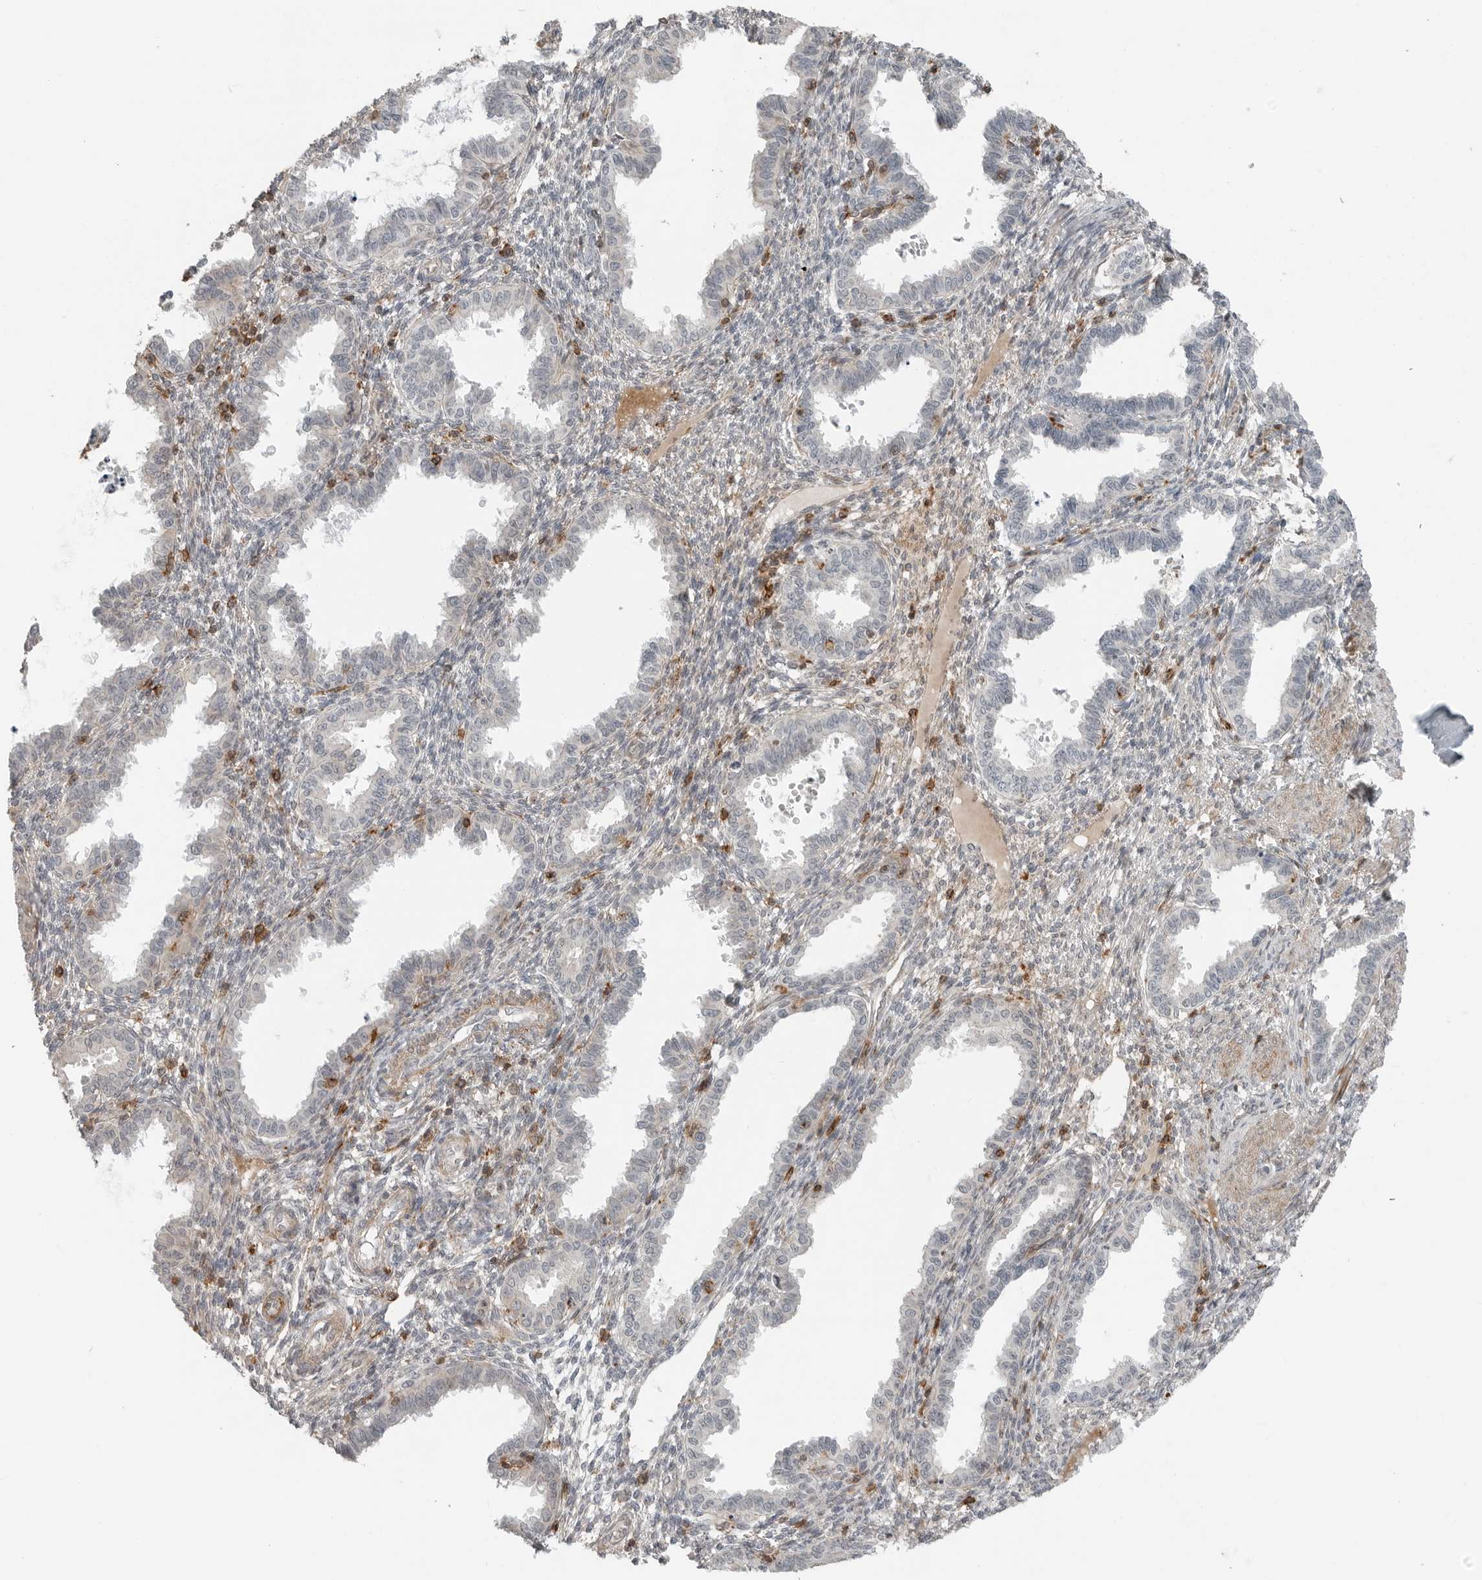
{"staining": {"intensity": "moderate", "quantity": "<25%", "location": "cytoplasmic/membranous"}, "tissue": "endometrium", "cell_type": "Cells in endometrial stroma", "image_type": "normal", "snomed": [{"axis": "morphology", "description": "Normal tissue, NOS"}, {"axis": "topography", "description": "Endometrium"}], "caption": "Protein analysis of benign endometrium exhibits moderate cytoplasmic/membranous positivity in approximately <25% of cells in endometrial stroma. The protein is shown in brown color, while the nuclei are stained blue.", "gene": "LEFTY2", "patient": {"sex": "female", "age": 33}}